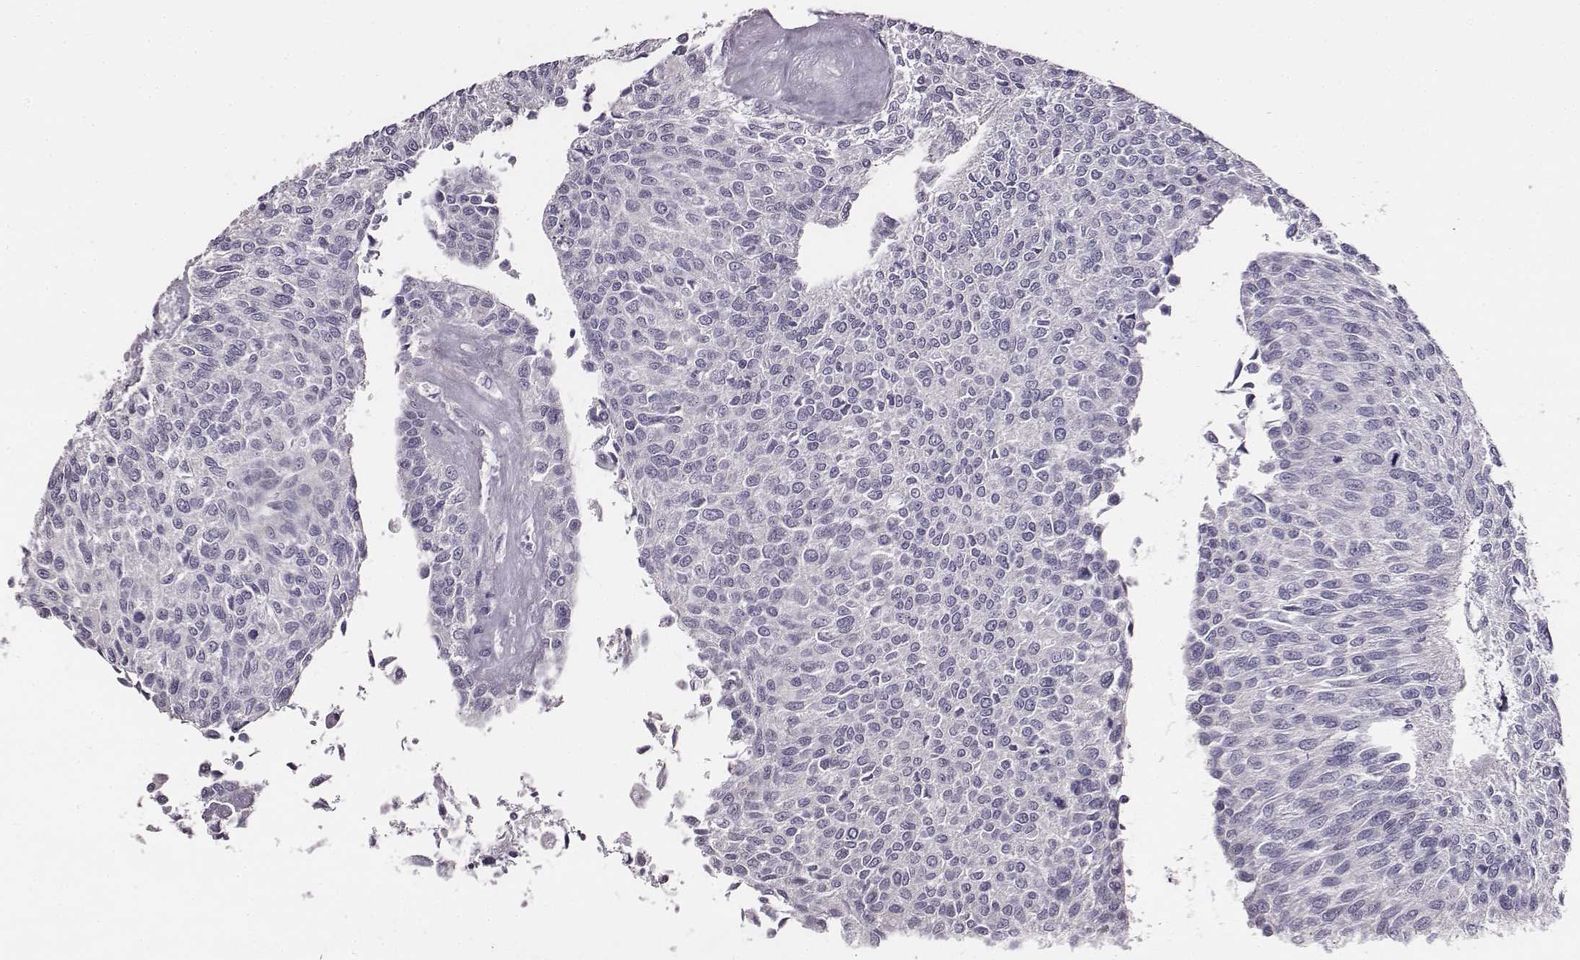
{"staining": {"intensity": "negative", "quantity": "none", "location": "none"}, "tissue": "urothelial cancer", "cell_type": "Tumor cells", "image_type": "cancer", "snomed": [{"axis": "morphology", "description": "Urothelial carcinoma, NOS"}, {"axis": "topography", "description": "Urinary bladder"}], "caption": "Tumor cells show no significant expression in transitional cell carcinoma. (Stains: DAB (3,3'-diaminobenzidine) immunohistochemistry with hematoxylin counter stain, Microscopy: brightfield microscopy at high magnification).", "gene": "ADAM7", "patient": {"sex": "male", "age": 55}}